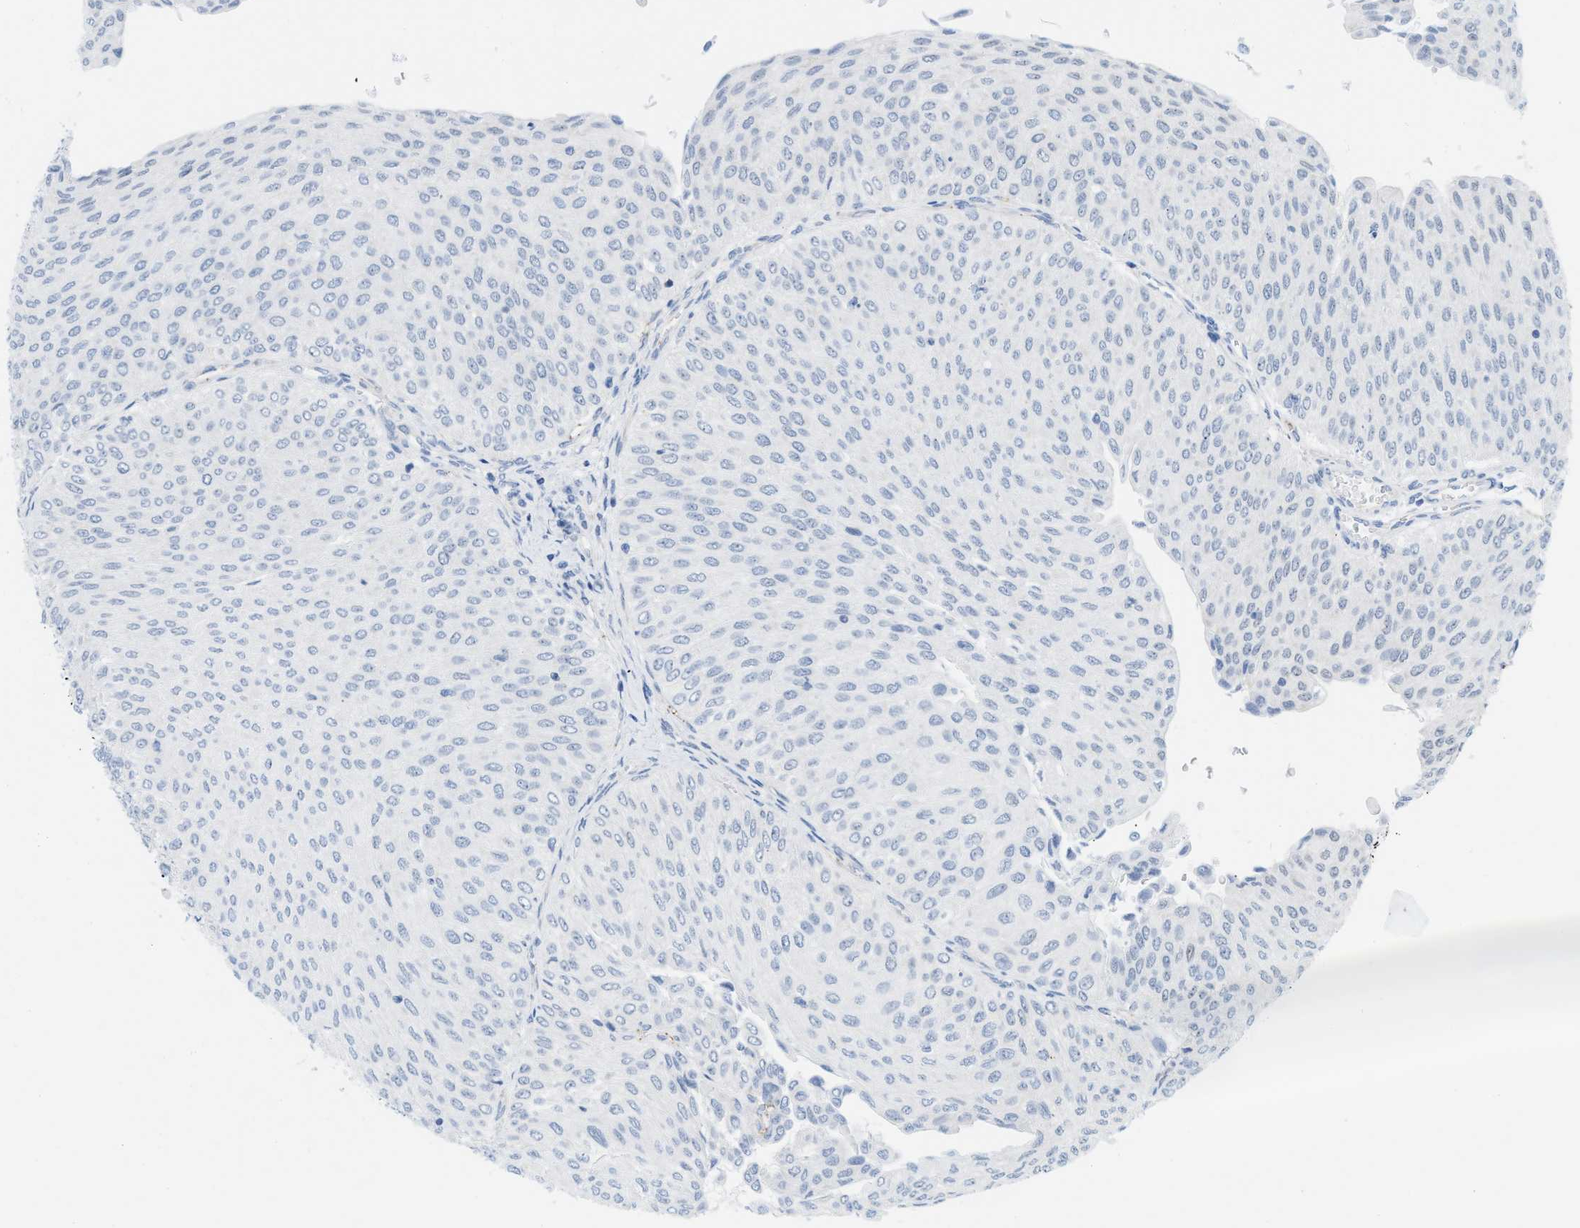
{"staining": {"intensity": "negative", "quantity": "none", "location": "none"}, "tissue": "urothelial cancer", "cell_type": "Tumor cells", "image_type": "cancer", "snomed": [{"axis": "morphology", "description": "Urothelial carcinoma, Low grade"}, {"axis": "topography", "description": "Urinary bladder"}], "caption": "The IHC image has no significant staining in tumor cells of urothelial carcinoma (low-grade) tissue.", "gene": "HLTF", "patient": {"sex": "male", "age": 78}}